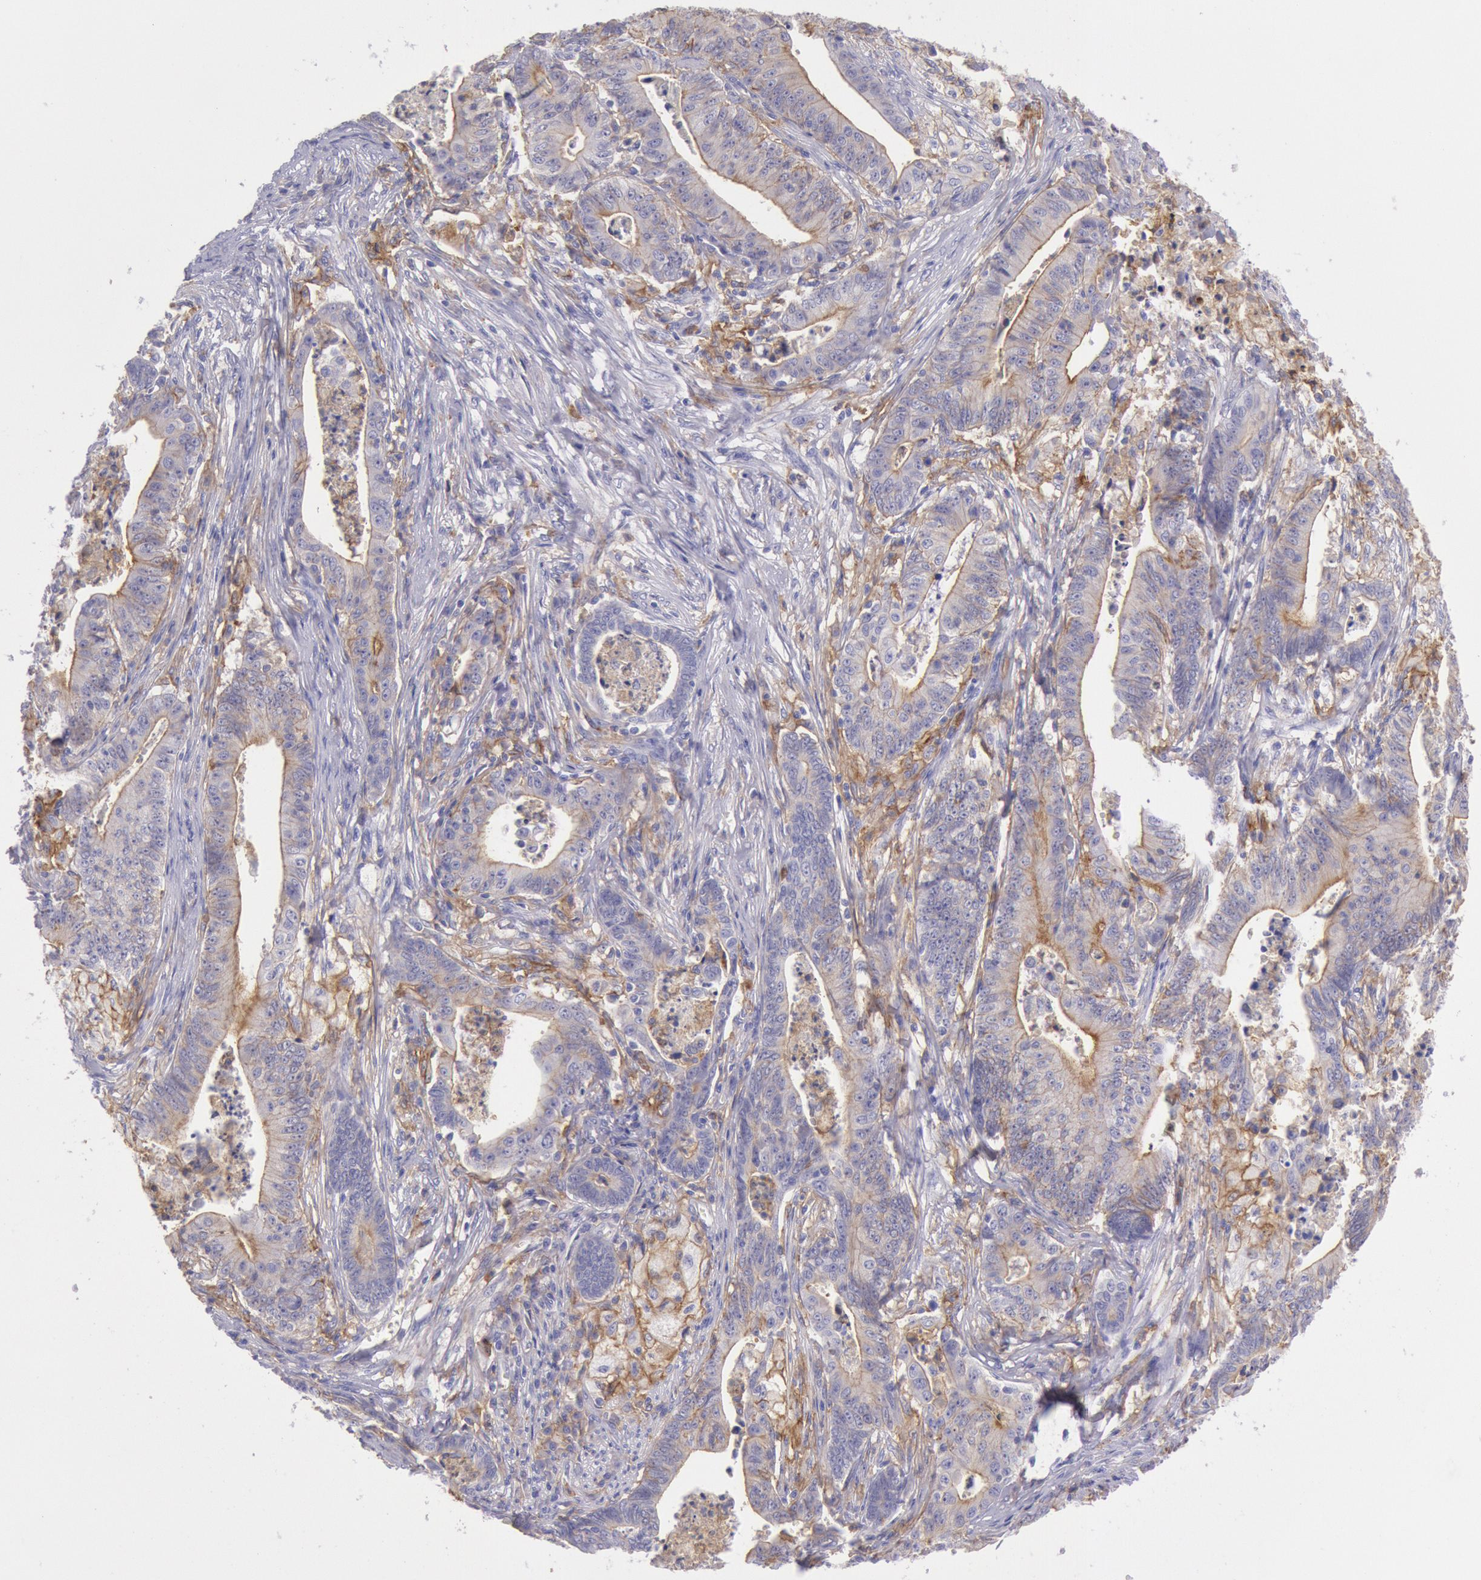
{"staining": {"intensity": "weak", "quantity": ">75%", "location": "cytoplasmic/membranous"}, "tissue": "stomach cancer", "cell_type": "Tumor cells", "image_type": "cancer", "snomed": [{"axis": "morphology", "description": "Adenocarcinoma, NOS"}, {"axis": "topography", "description": "Stomach, lower"}], "caption": "IHC staining of stomach cancer, which displays low levels of weak cytoplasmic/membranous expression in approximately >75% of tumor cells indicating weak cytoplasmic/membranous protein positivity. The staining was performed using DAB (3,3'-diaminobenzidine) (brown) for protein detection and nuclei were counterstained in hematoxylin (blue).", "gene": "LYN", "patient": {"sex": "female", "age": 86}}